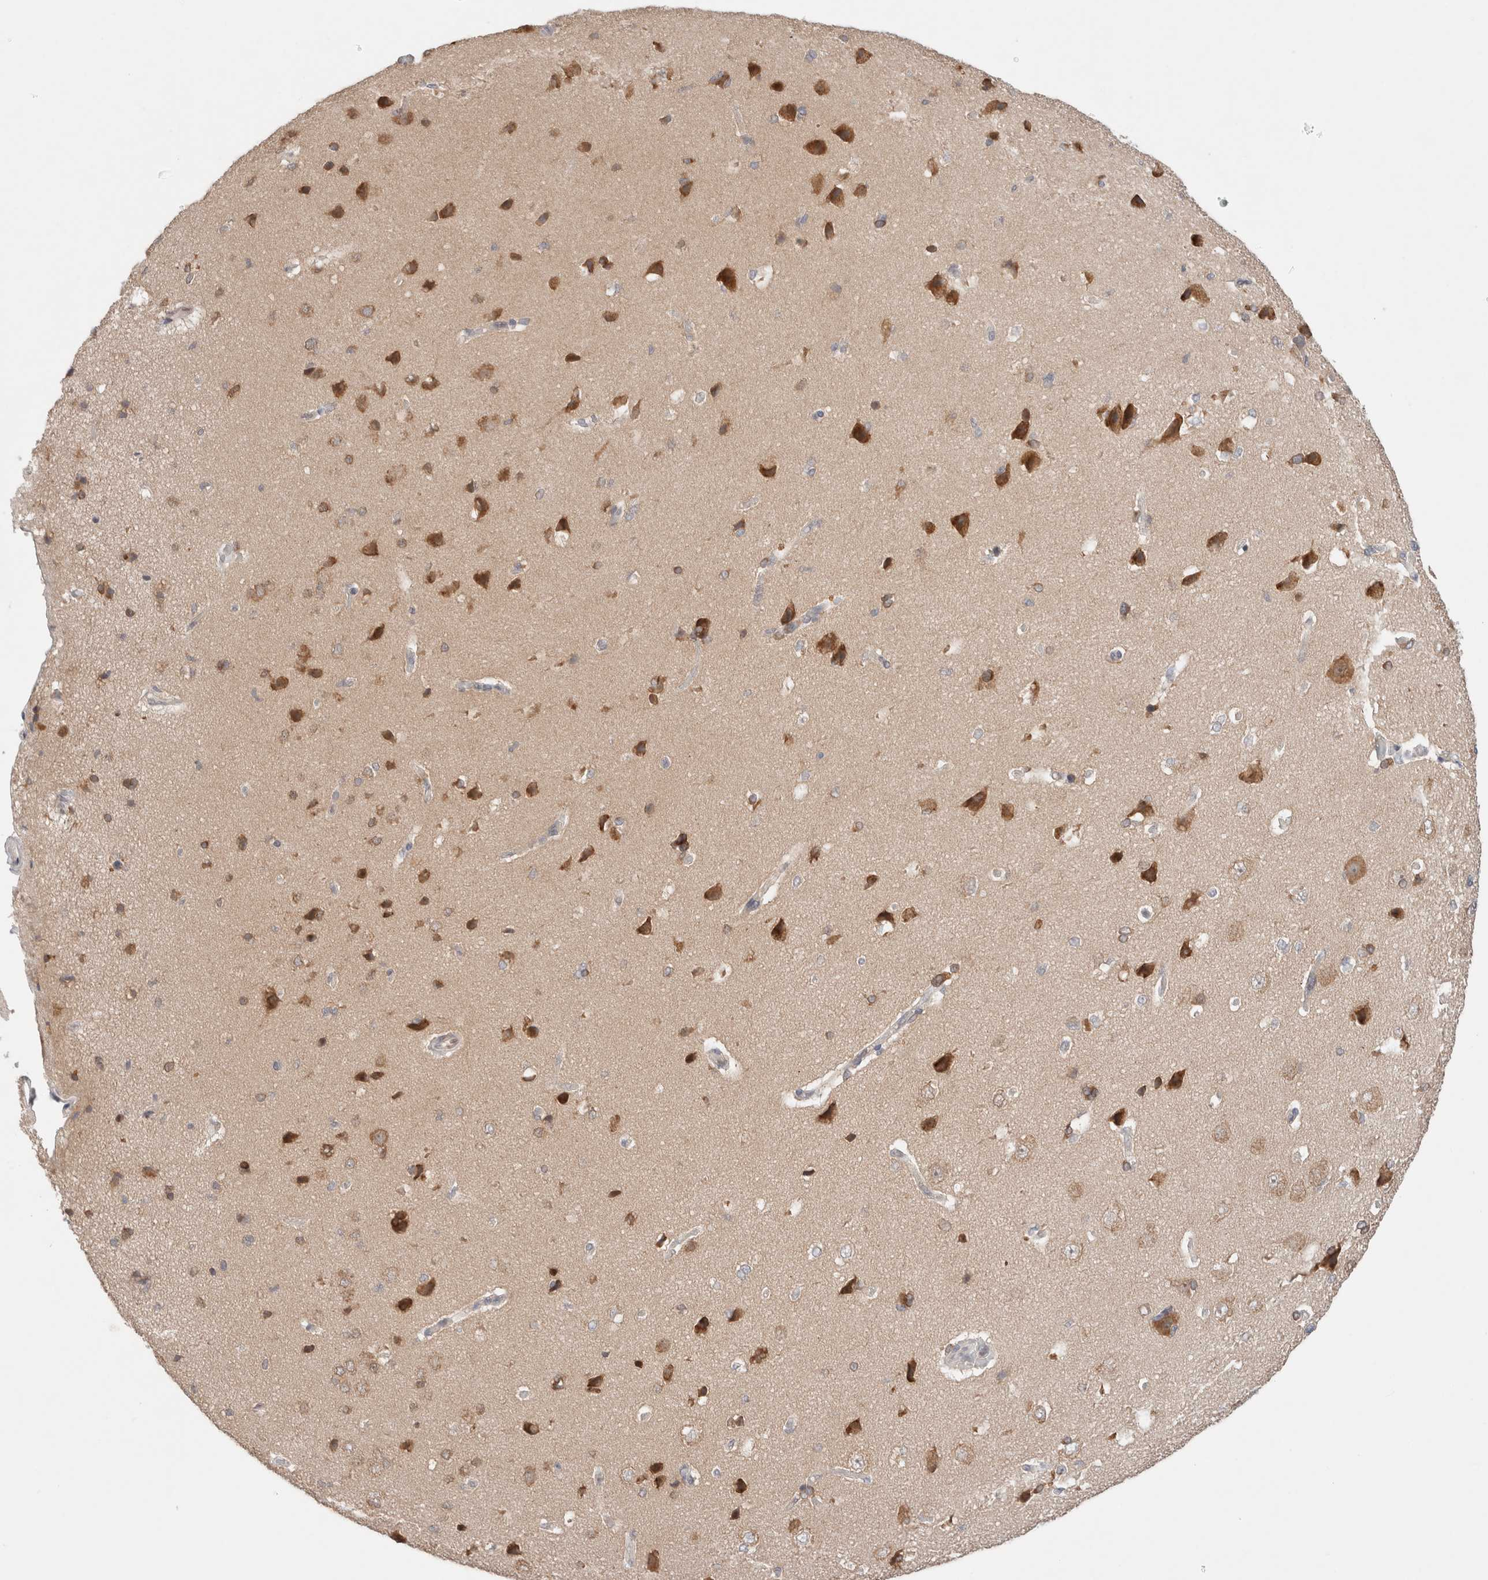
{"staining": {"intensity": "negative", "quantity": "none", "location": "none"}, "tissue": "cerebral cortex", "cell_type": "Endothelial cells", "image_type": "normal", "snomed": [{"axis": "morphology", "description": "Normal tissue, NOS"}, {"axis": "topography", "description": "Cerebral cortex"}], "caption": "A high-resolution histopathology image shows IHC staining of benign cerebral cortex, which demonstrates no significant staining in endothelial cells.", "gene": "ERI3", "patient": {"sex": "male", "age": 62}}